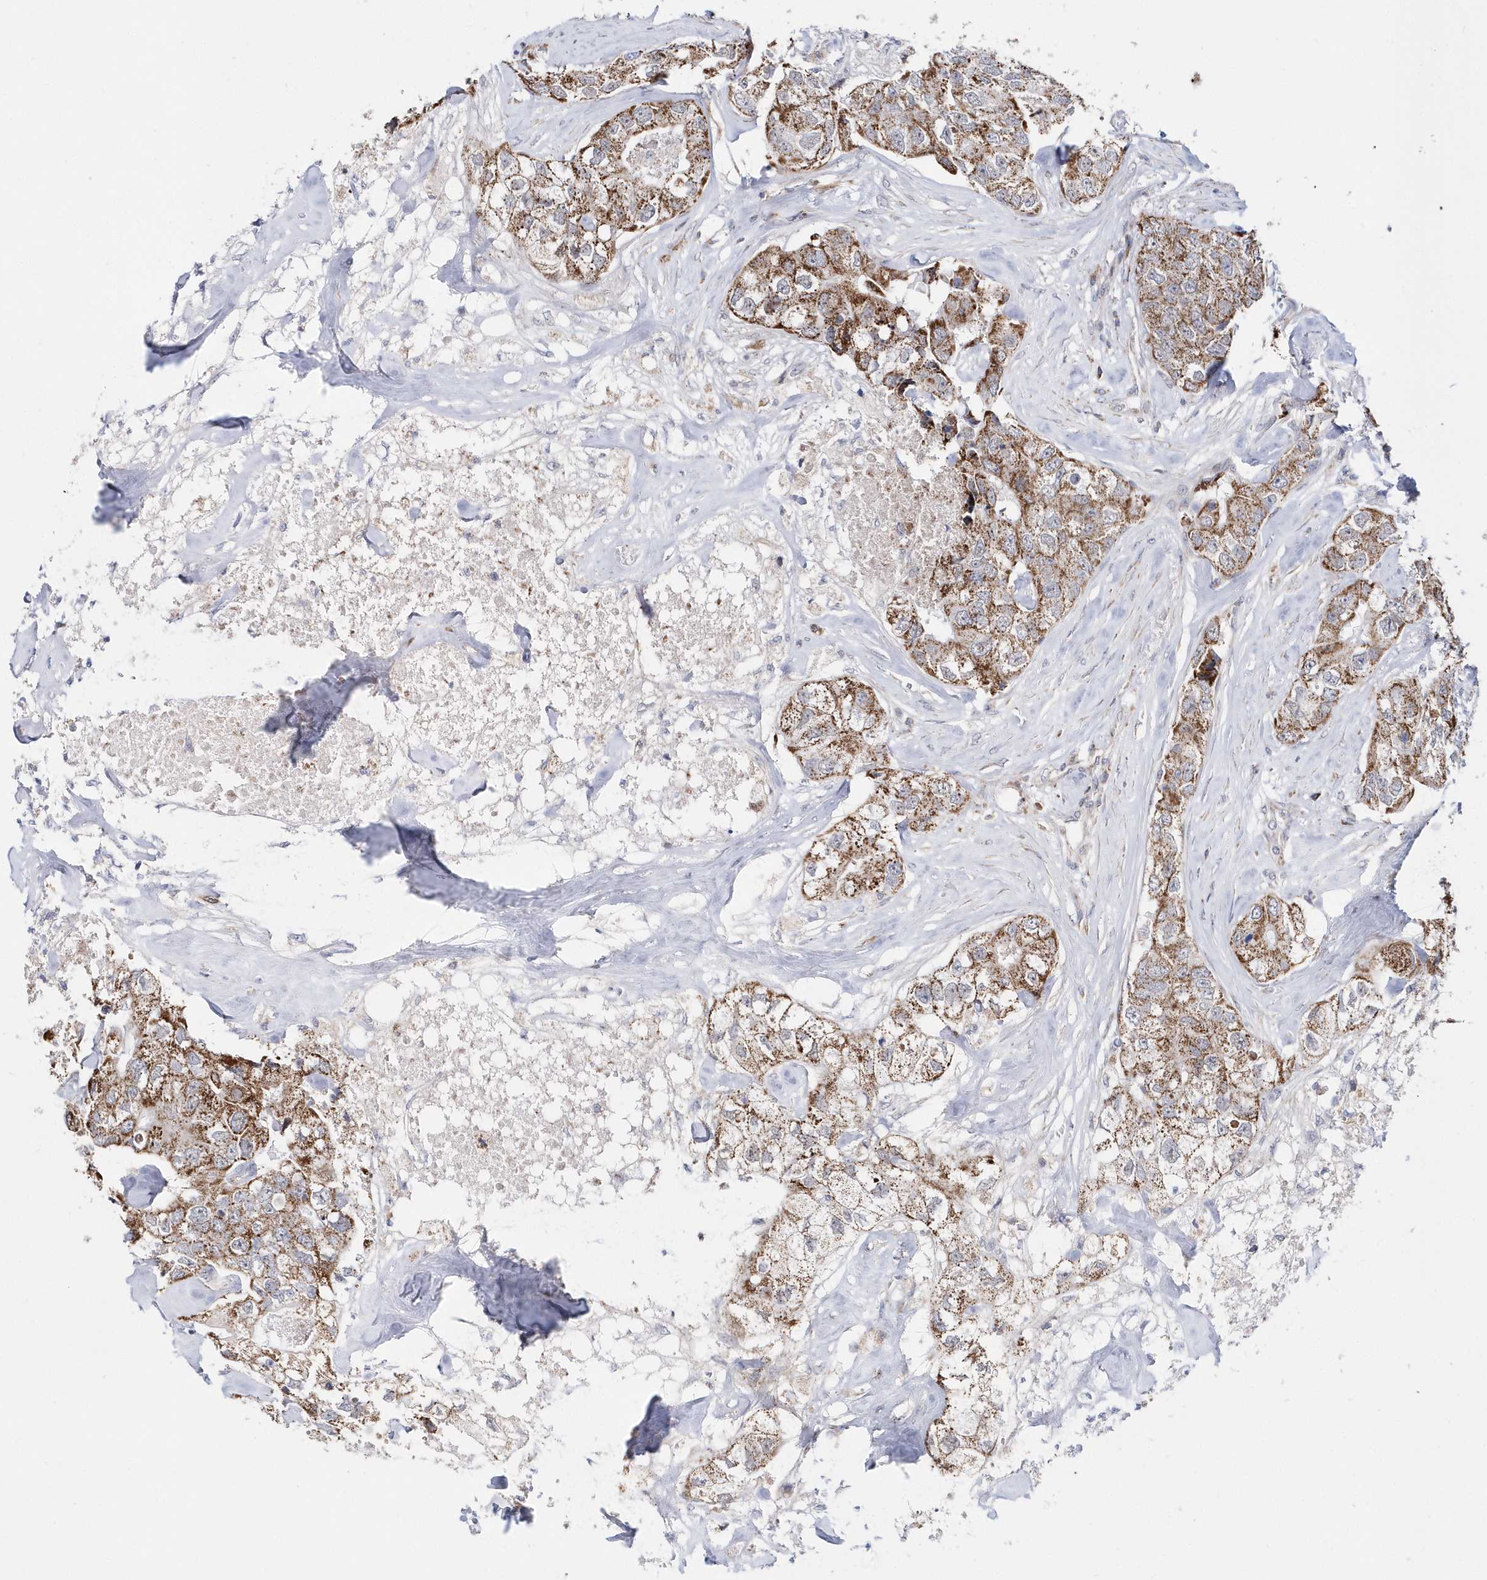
{"staining": {"intensity": "moderate", "quantity": ">75%", "location": "cytoplasmic/membranous"}, "tissue": "breast cancer", "cell_type": "Tumor cells", "image_type": "cancer", "snomed": [{"axis": "morphology", "description": "Duct carcinoma"}, {"axis": "topography", "description": "Breast"}], "caption": "Infiltrating ductal carcinoma (breast) was stained to show a protein in brown. There is medium levels of moderate cytoplasmic/membranous expression in about >75% of tumor cells. (DAB (3,3'-diaminobenzidine) IHC with brightfield microscopy, high magnification).", "gene": "SPATA5", "patient": {"sex": "female", "age": 62}}